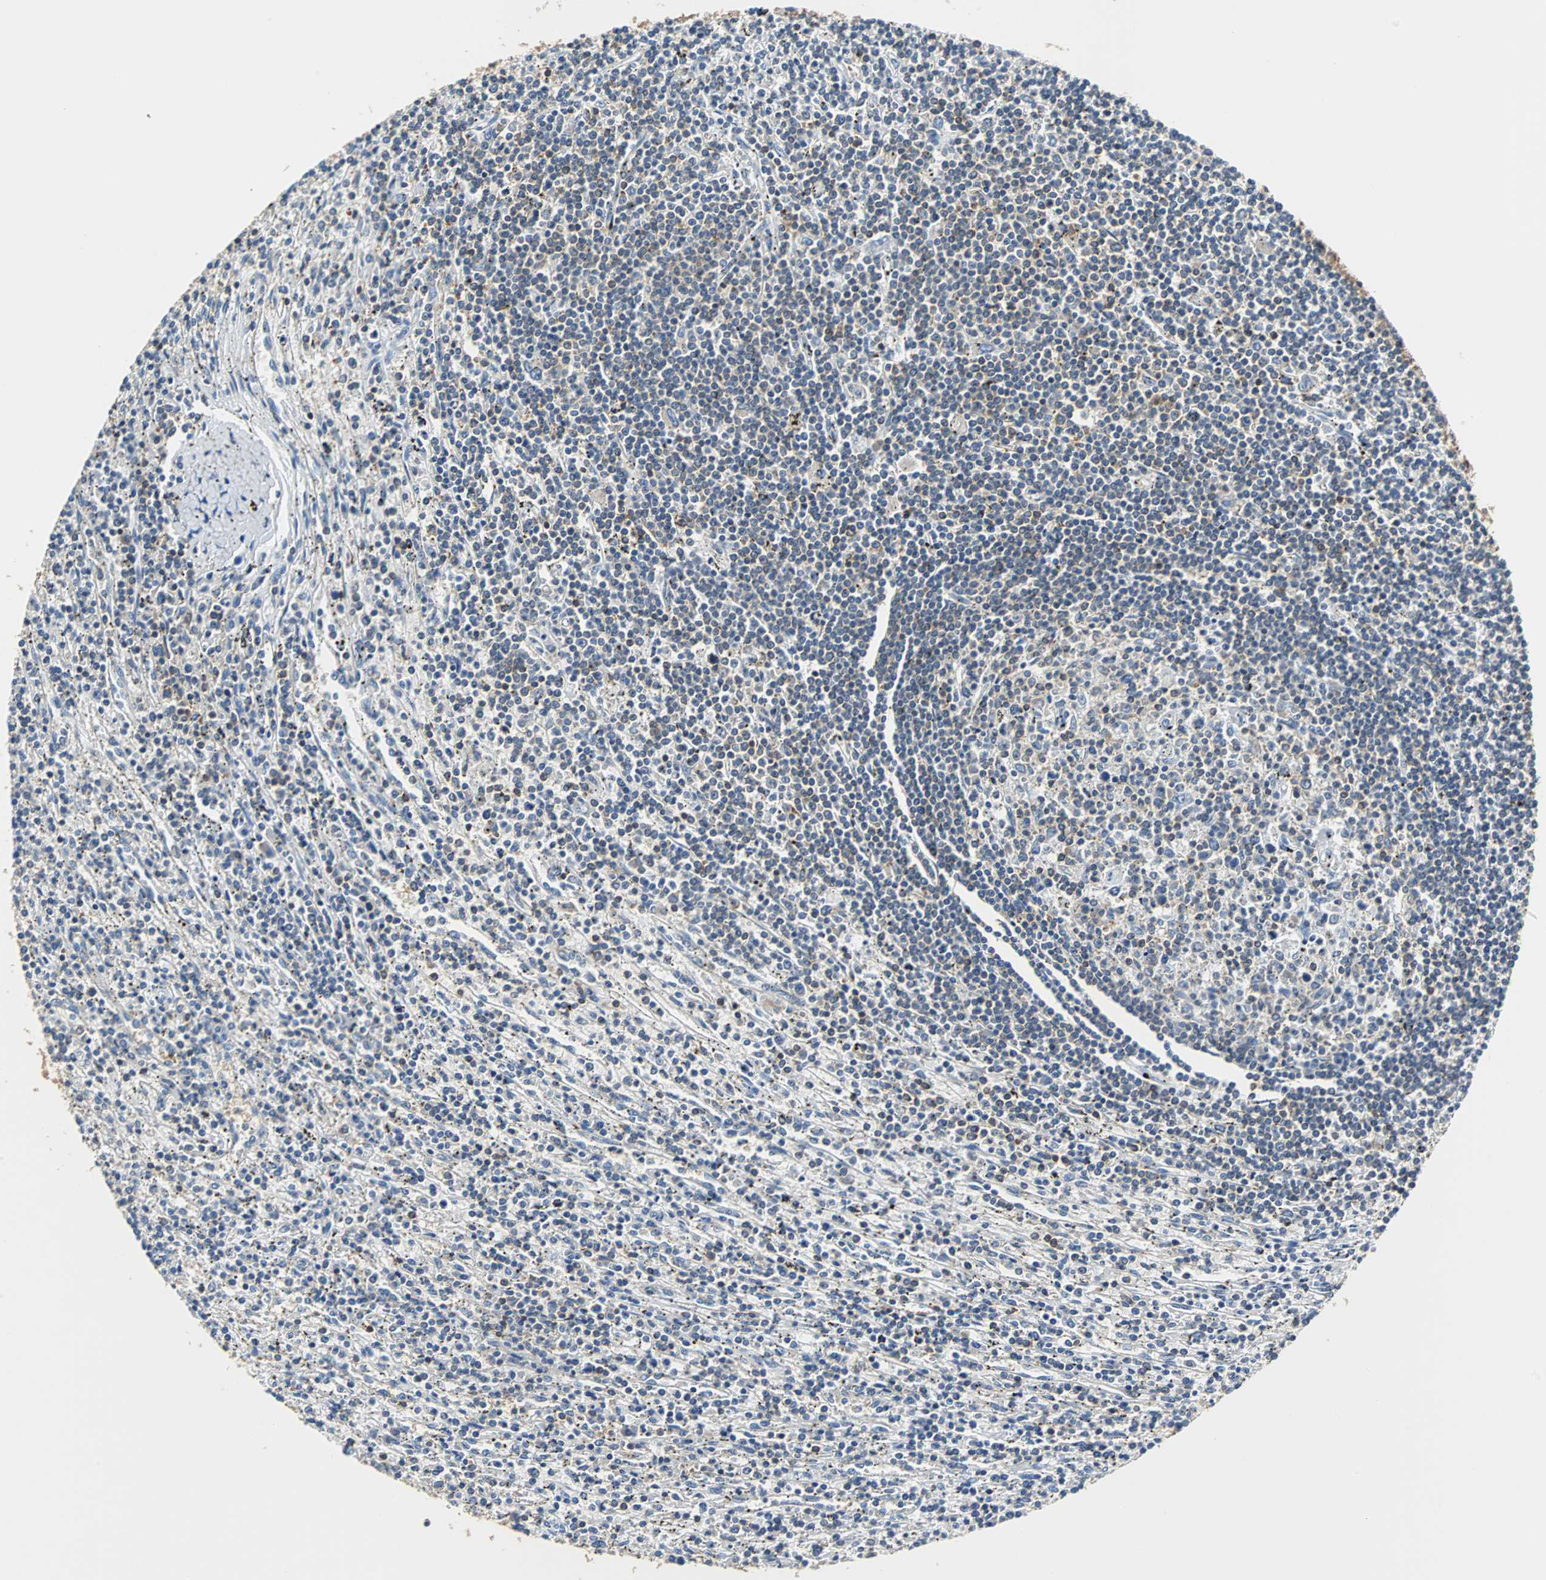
{"staining": {"intensity": "weak", "quantity": "<25%", "location": "cytoplasmic/membranous"}, "tissue": "lymphoma", "cell_type": "Tumor cells", "image_type": "cancer", "snomed": [{"axis": "morphology", "description": "Malignant lymphoma, non-Hodgkin's type, Low grade"}, {"axis": "topography", "description": "Spleen"}], "caption": "Tumor cells are negative for protein expression in human malignant lymphoma, non-Hodgkin's type (low-grade).", "gene": "TSC22D4", "patient": {"sex": "male", "age": 76}}